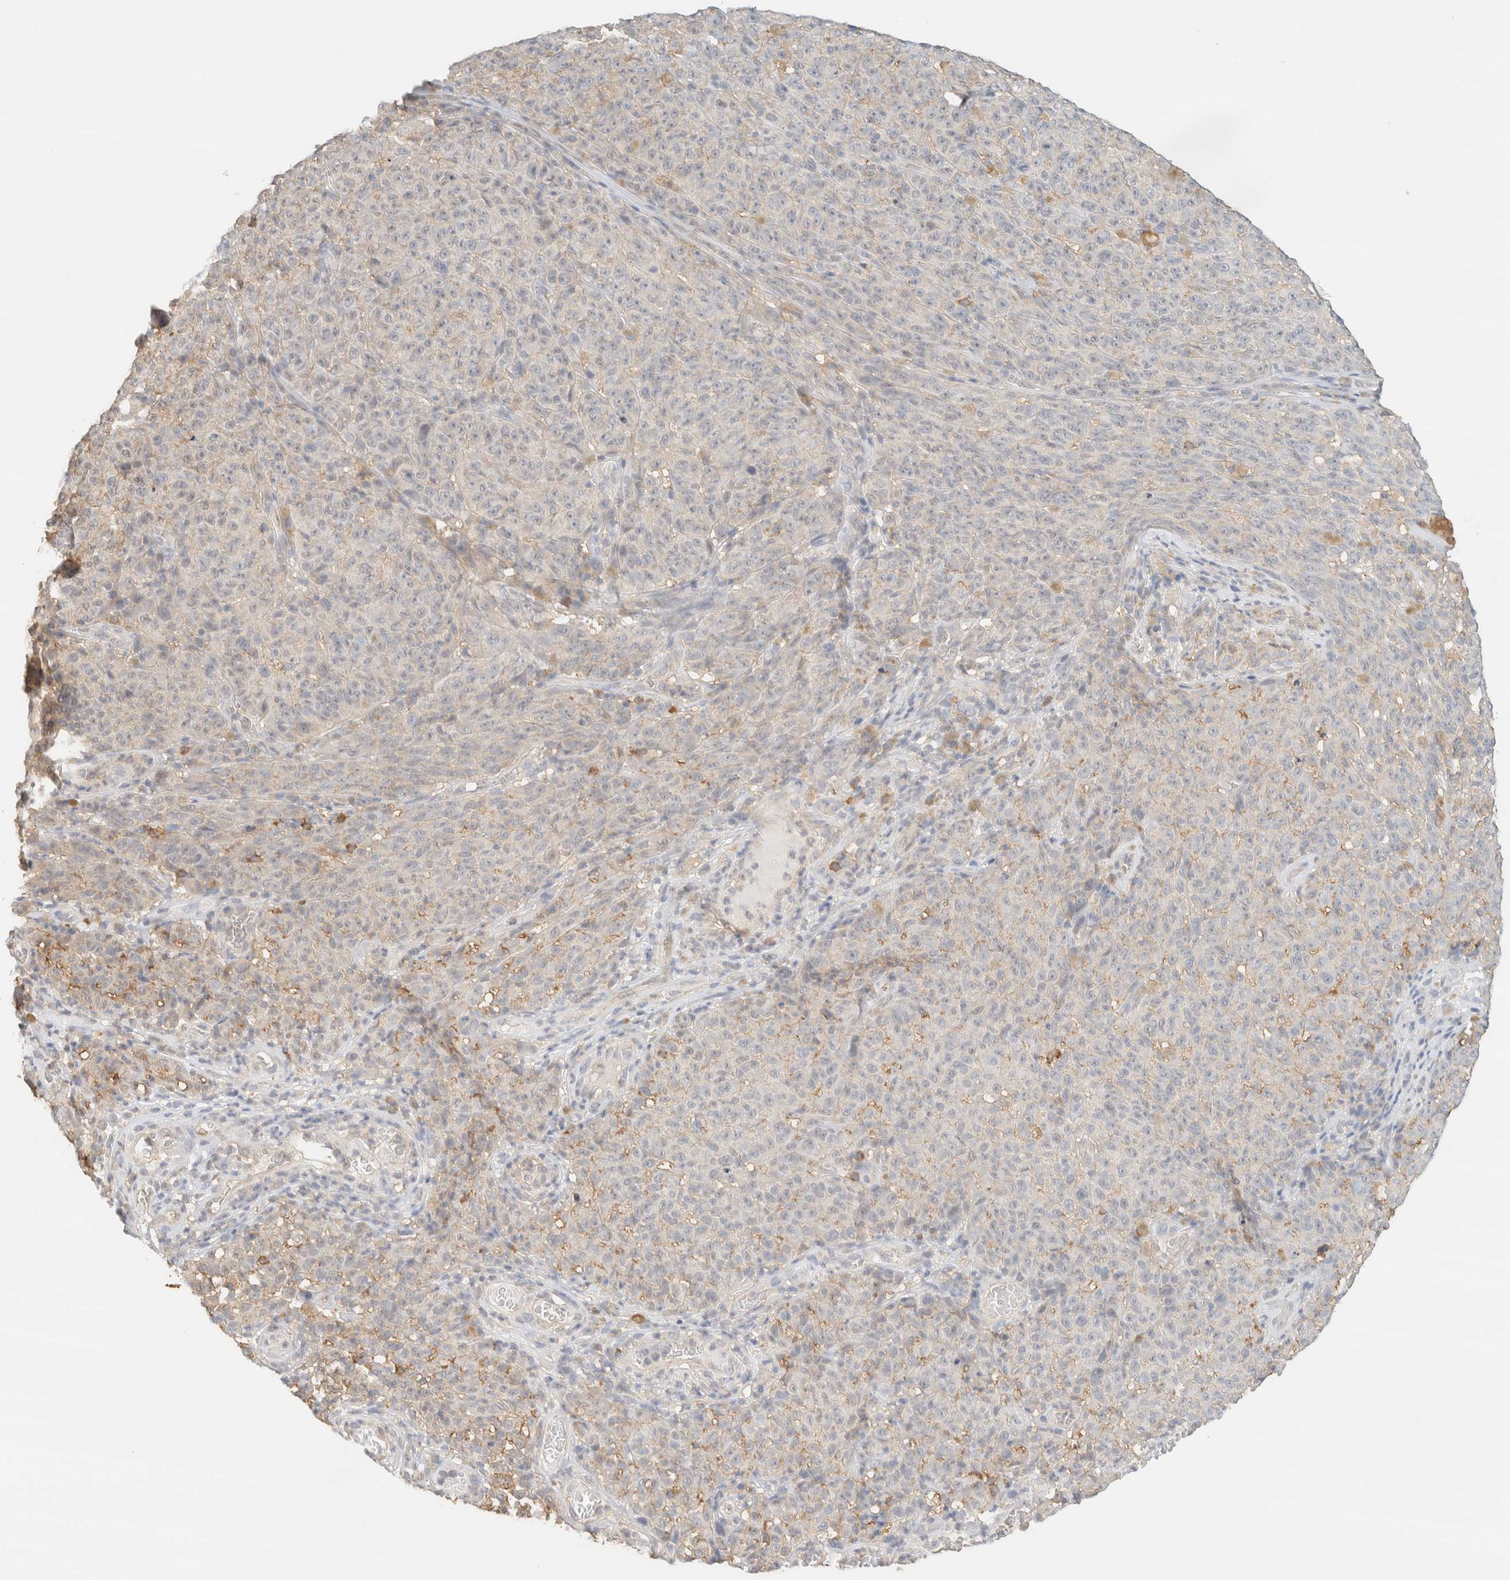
{"staining": {"intensity": "weak", "quantity": "<25%", "location": "cytoplasmic/membranous"}, "tissue": "melanoma", "cell_type": "Tumor cells", "image_type": "cancer", "snomed": [{"axis": "morphology", "description": "Malignant melanoma, NOS"}, {"axis": "topography", "description": "Skin"}], "caption": "An IHC photomicrograph of malignant melanoma is shown. There is no staining in tumor cells of malignant melanoma. Nuclei are stained in blue.", "gene": "TBC1D8B", "patient": {"sex": "female", "age": 82}}